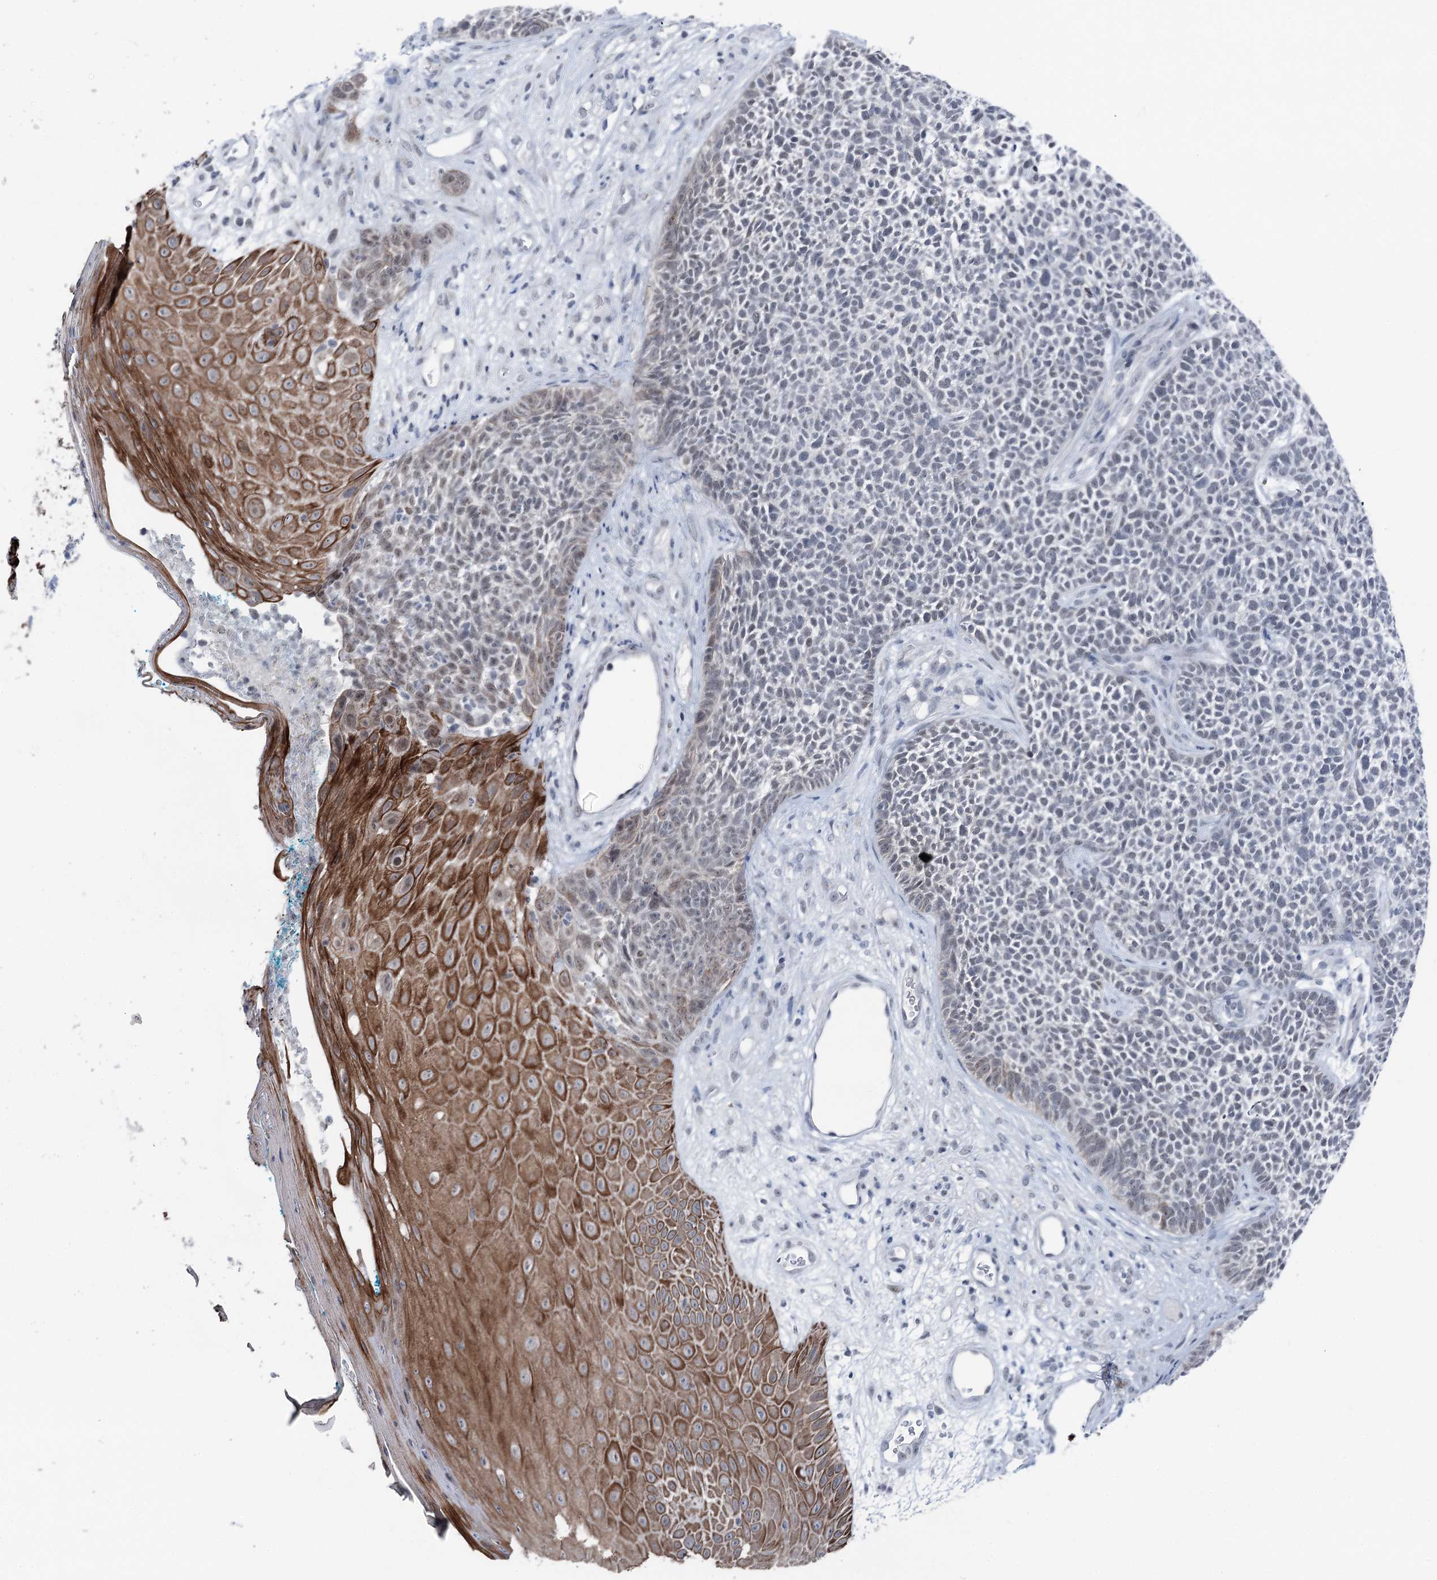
{"staining": {"intensity": "moderate", "quantity": "<25%", "location": "cytoplasmic/membranous"}, "tissue": "skin cancer", "cell_type": "Tumor cells", "image_type": "cancer", "snomed": [{"axis": "morphology", "description": "Basal cell carcinoma"}, {"axis": "topography", "description": "Skin"}], "caption": "This is an image of immunohistochemistry (IHC) staining of skin cancer, which shows moderate positivity in the cytoplasmic/membranous of tumor cells.", "gene": "STEEP1", "patient": {"sex": "female", "age": 84}}